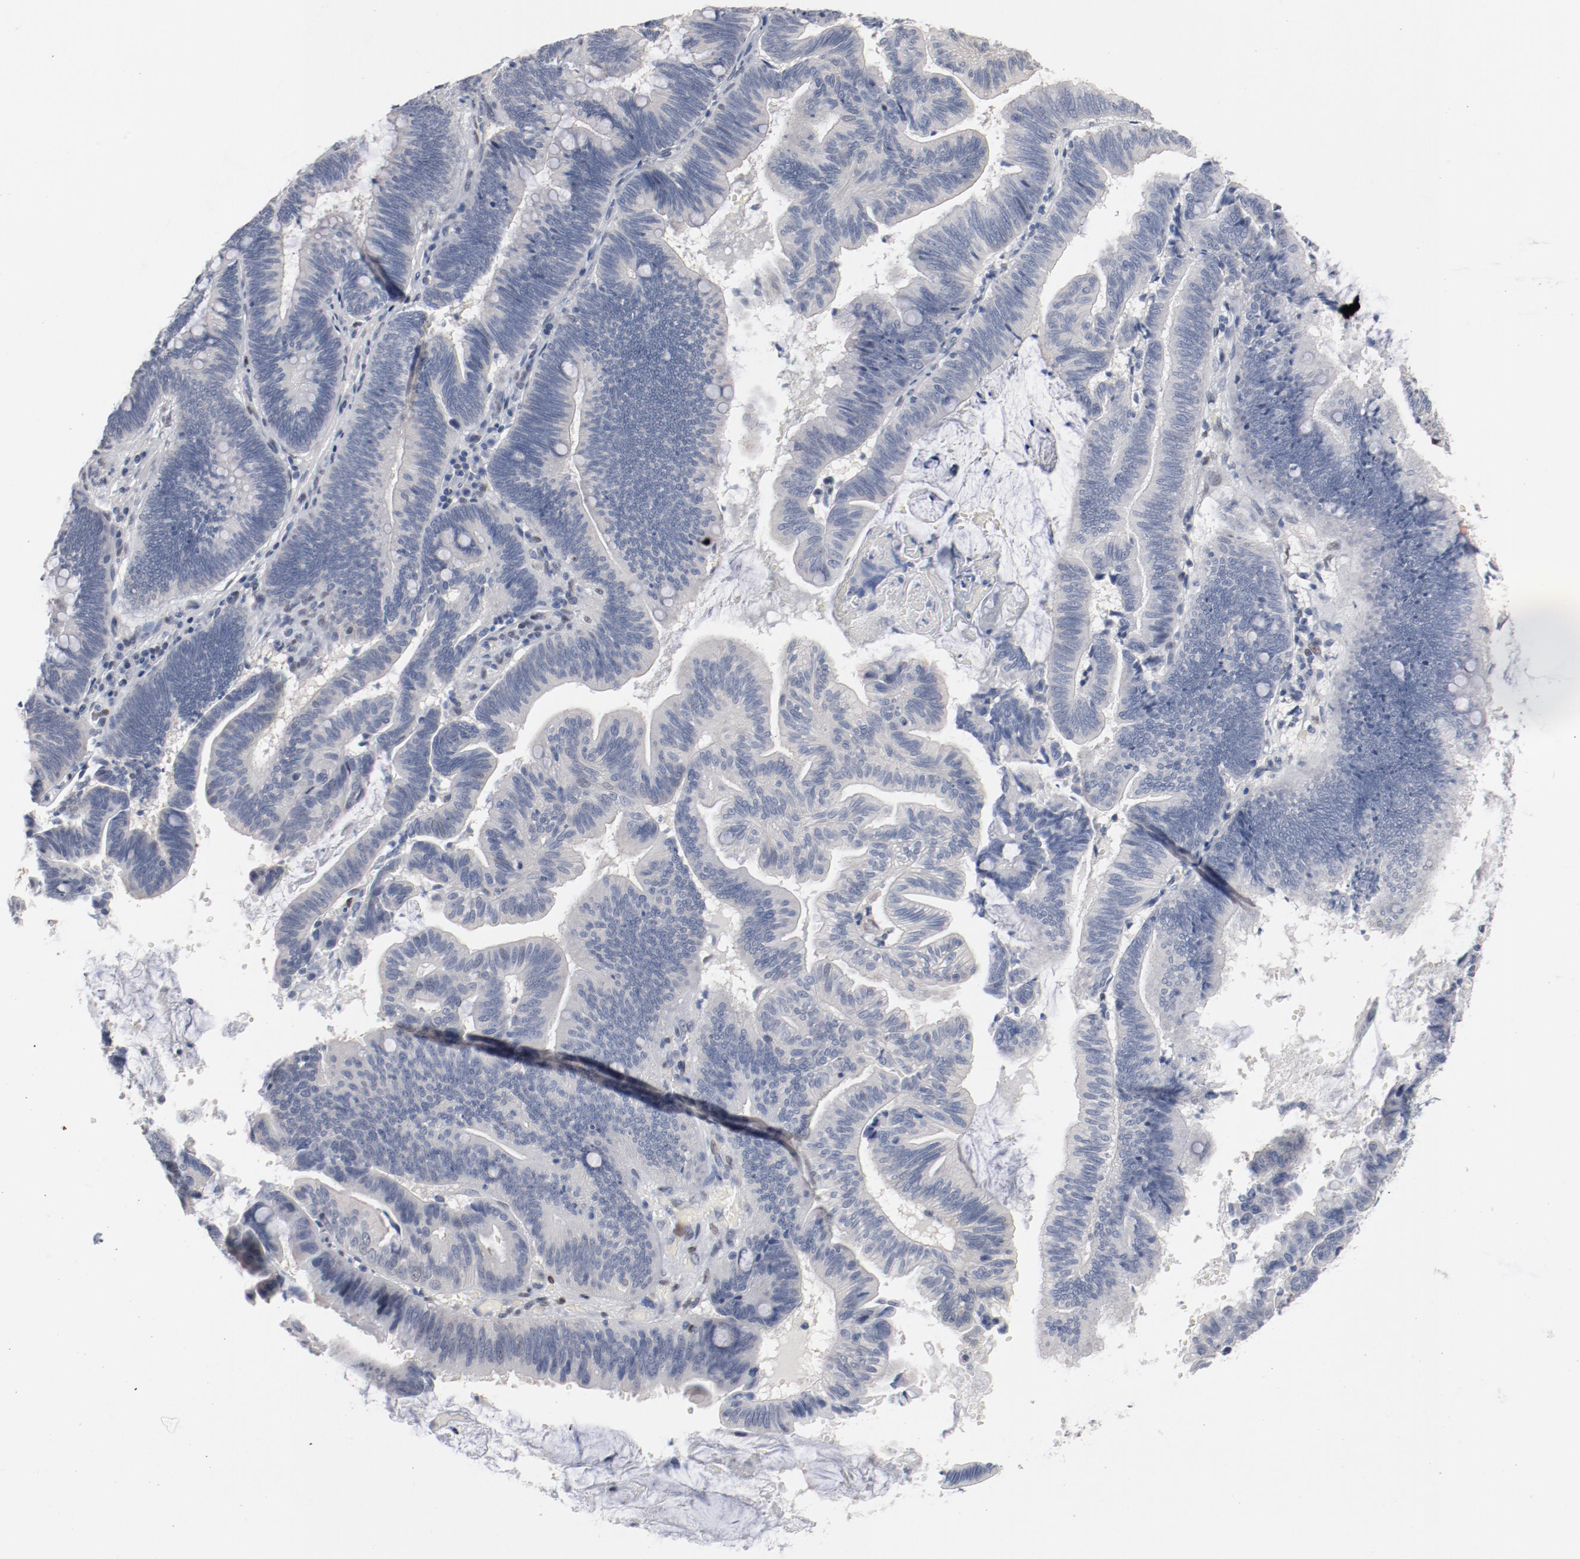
{"staining": {"intensity": "negative", "quantity": "none", "location": "none"}, "tissue": "pancreatic cancer", "cell_type": "Tumor cells", "image_type": "cancer", "snomed": [{"axis": "morphology", "description": "Adenocarcinoma, NOS"}, {"axis": "topography", "description": "Pancreas"}], "caption": "A micrograph of adenocarcinoma (pancreatic) stained for a protein demonstrates no brown staining in tumor cells.", "gene": "ZEB2", "patient": {"sex": "male", "age": 82}}